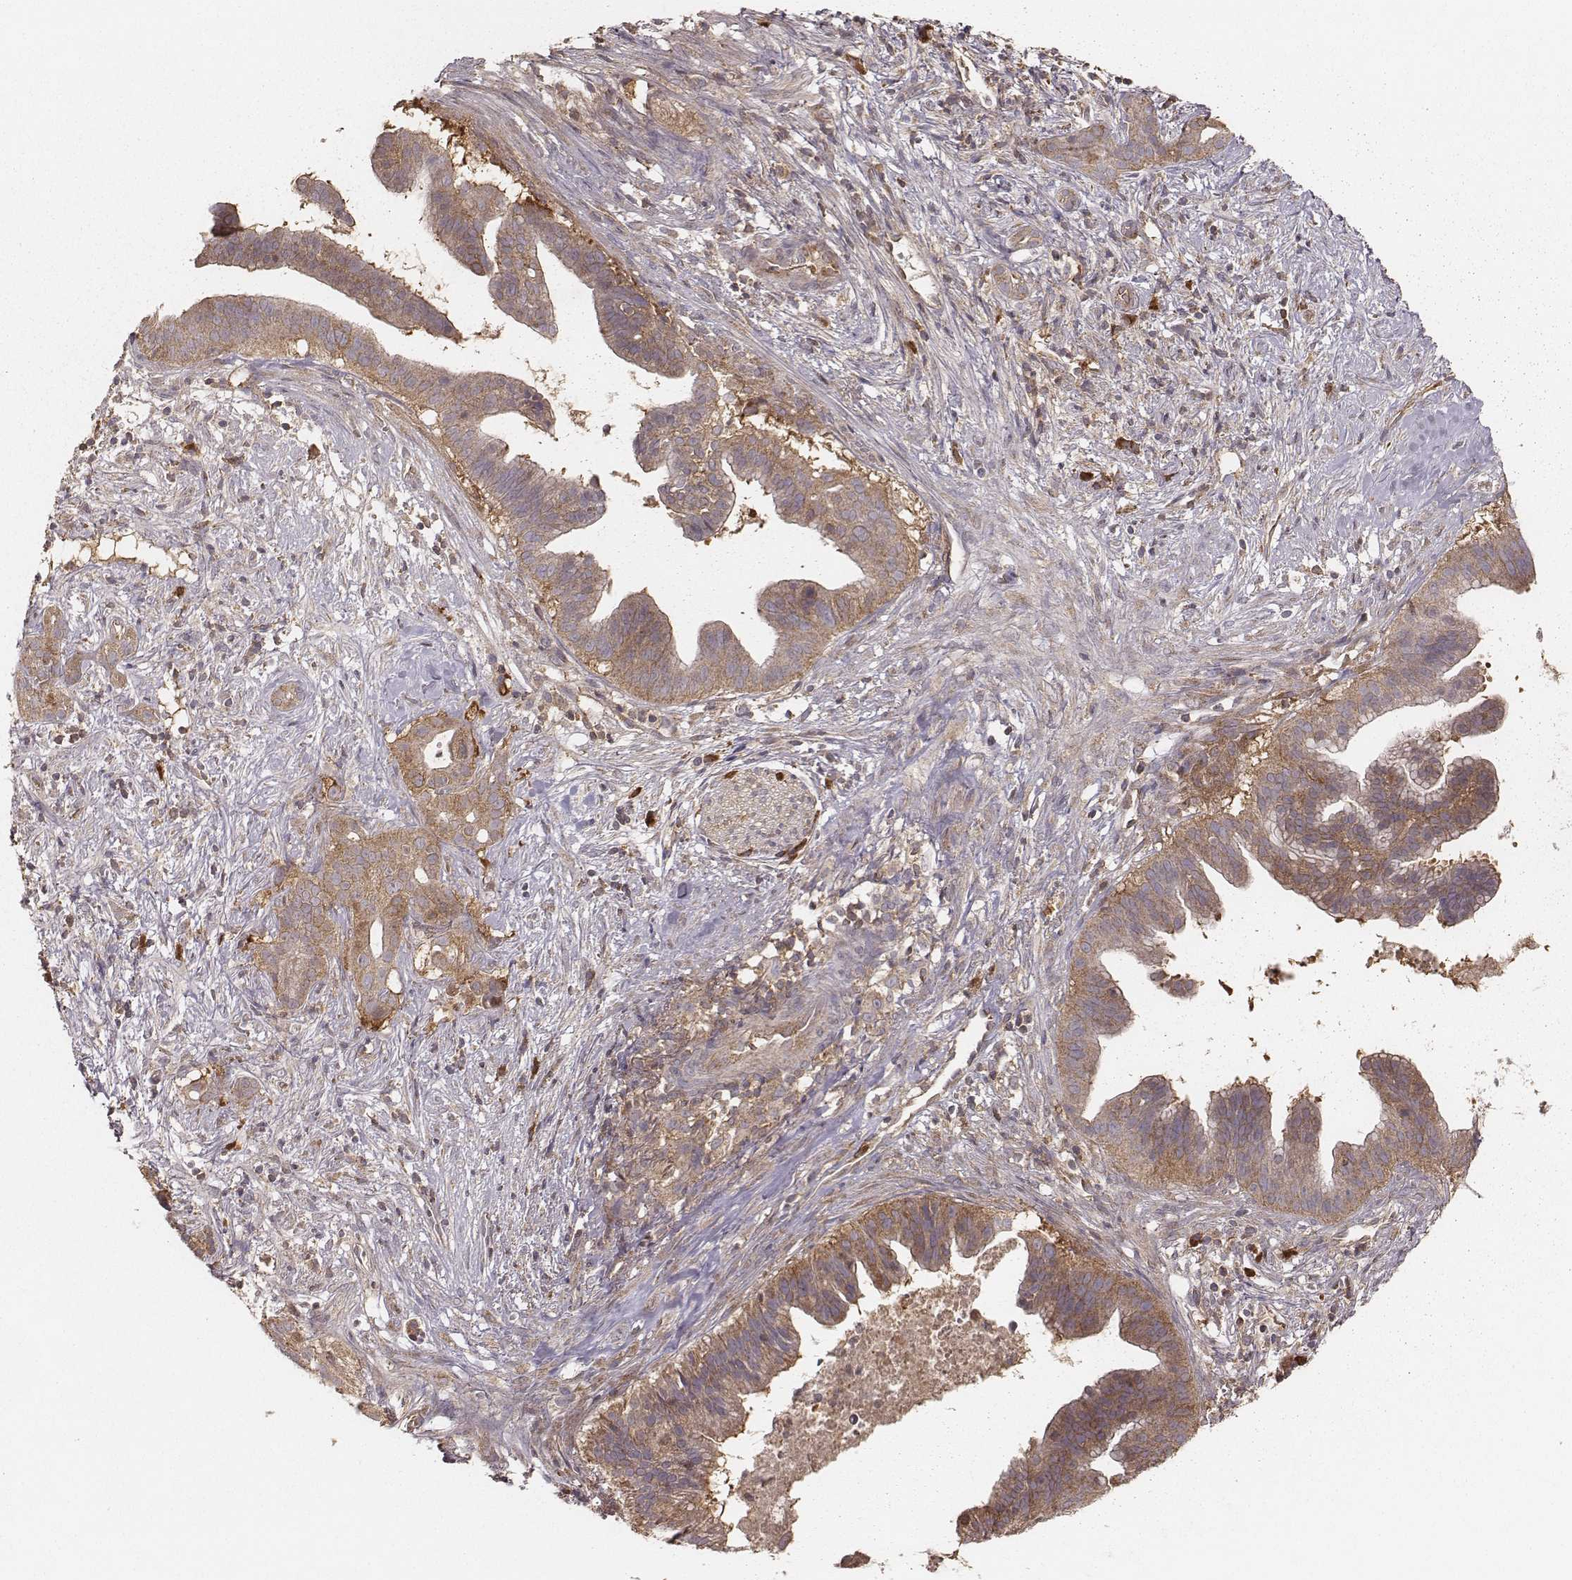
{"staining": {"intensity": "moderate", "quantity": ">75%", "location": "cytoplasmic/membranous"}, "tissue": "pancreatic cancer", "cell_type": "Tumor cells", "image_type": "cancer", "snomed": [{"axis": "morphology", "description": "Adenocarcinoma, NOS"}, {"axis": "topography", "description": "Pancreas"}], "caption": "Immunohistochemical staining of pancreatic adenocarcinoma shows medium levels of moderate cytoplasmic/membranous protein staining in approximately >75% of tumor cells.", "gene": "CARS1", "patient": {"sex": "male", "age": 61}}